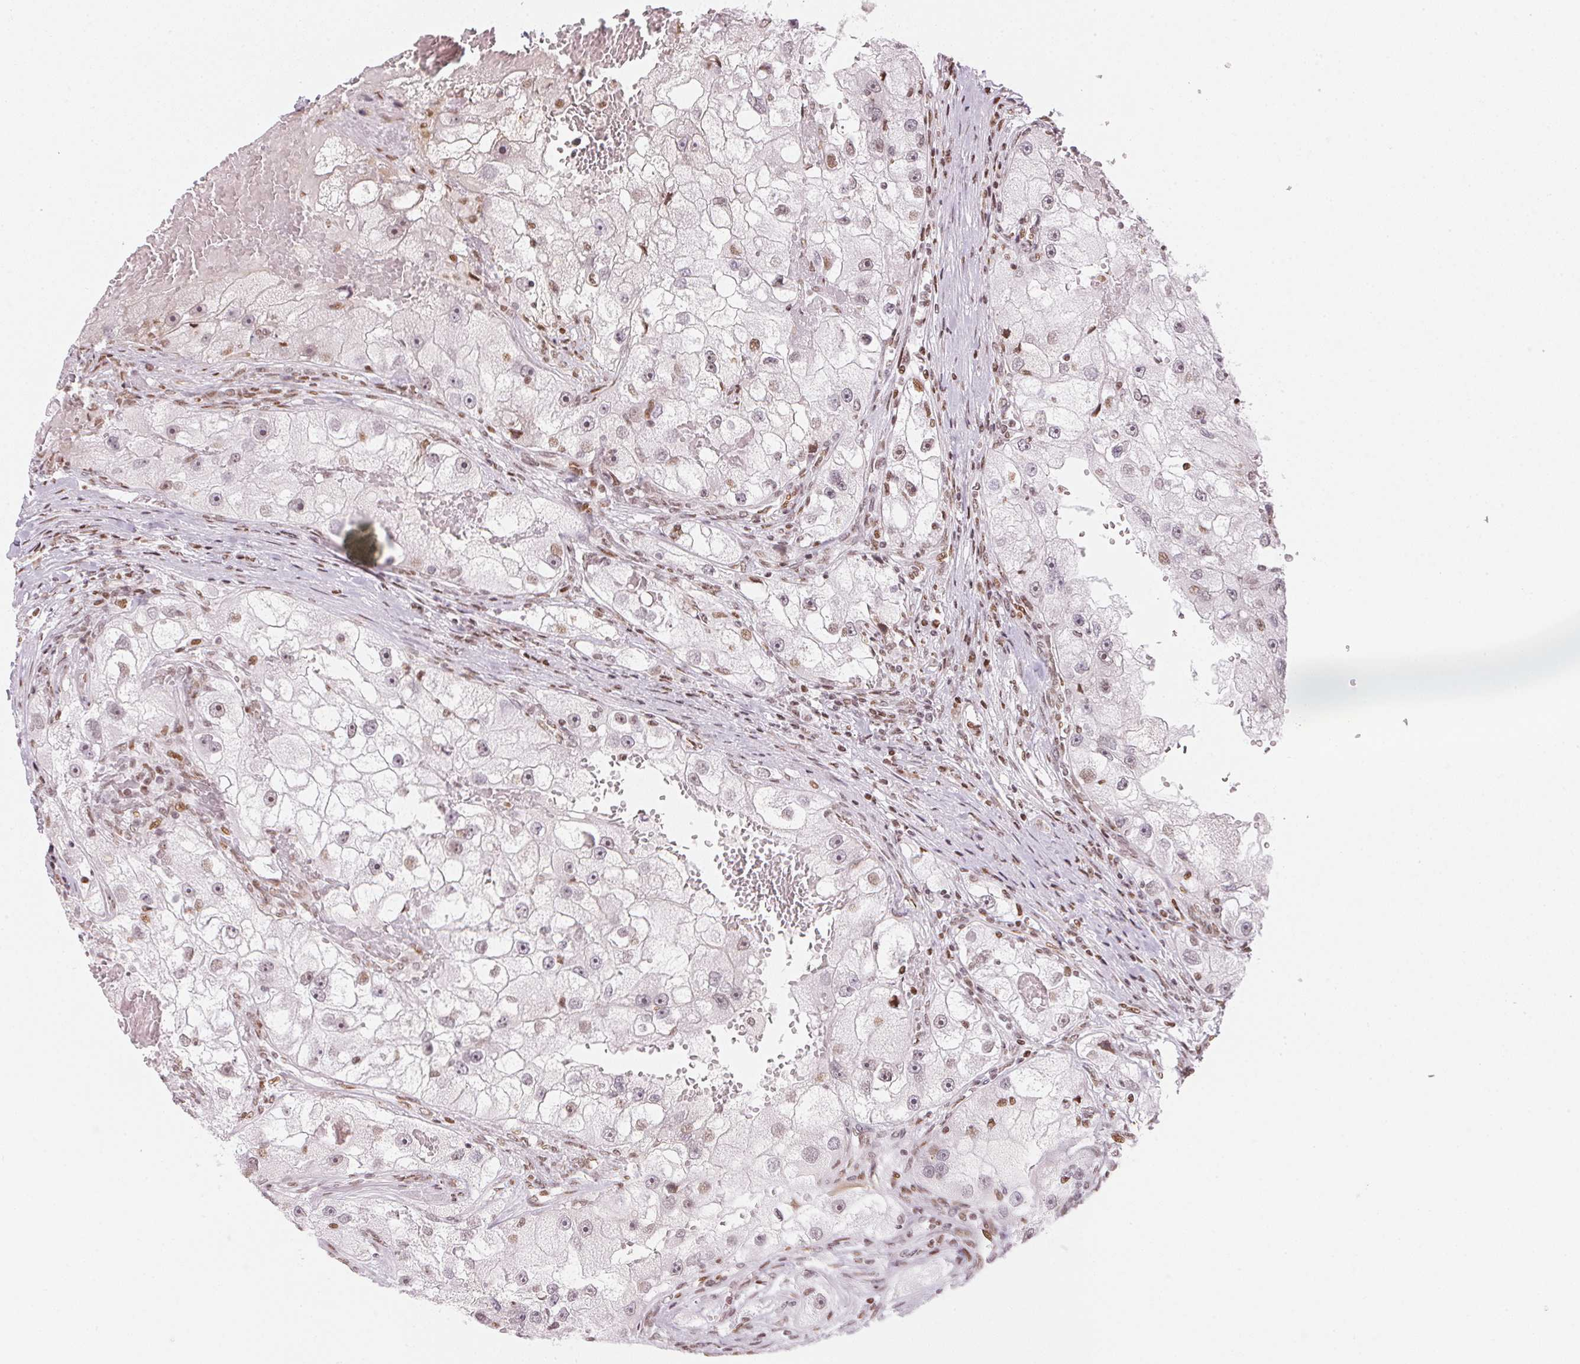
{"staining": {"intensity": "weak", "quantity": "25%-75%", "location": "nuclear"}, "tissue": "renal cancer", "cell_type": "Tumor cells", "image_type": "cancer", "snomed": [{"axis": "morphology", "description": "Adenocarcinoma, NOS"}, {"axis": "topography", "description": "Kidney"}], "caption": "There is low levels of weak nuclear staining in tumor cells of renal cancer (adenocarcinoma), as demonstrated by immunohistochemical staining (brown color).", "gene": "KAT6A", "patient": {"sex": "male", "age": 63}}